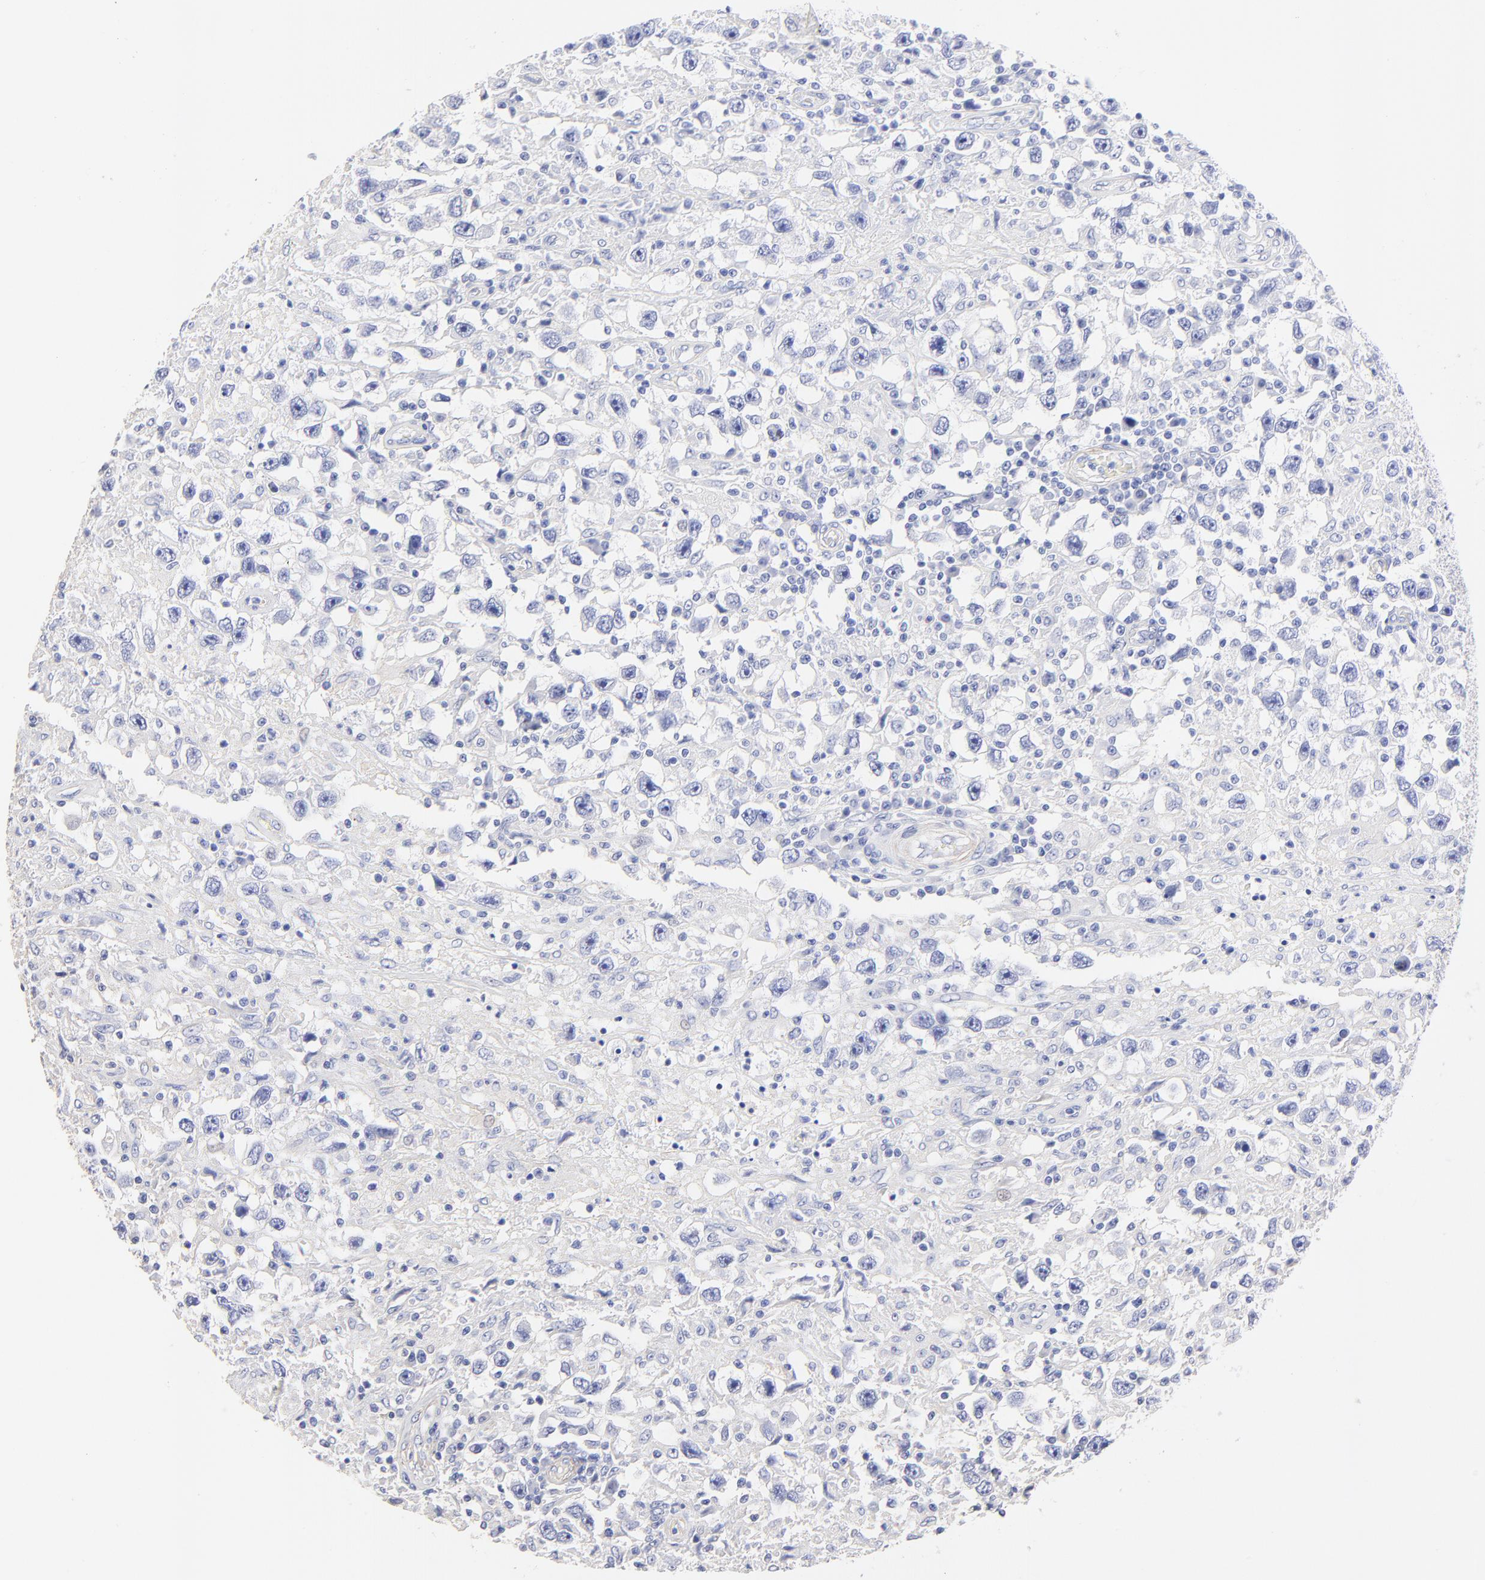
{"staining": {"intensity": "negative", "quantity": "none", "location": "none"}, "tissue": "testis cancer", "cell_type": "Tumor cells", "image_type": "cancer", "snomed": [{"axis": "morphology", "description": "Seminoma, NOS"}, {"axis": "topography", "description": "Testis"}], "caption": "Tumor cells show no significant protein staining in testis cancer (seminoma).", "gene": "ACTRT1", "patient": {"sex": "male", "age": 34}}